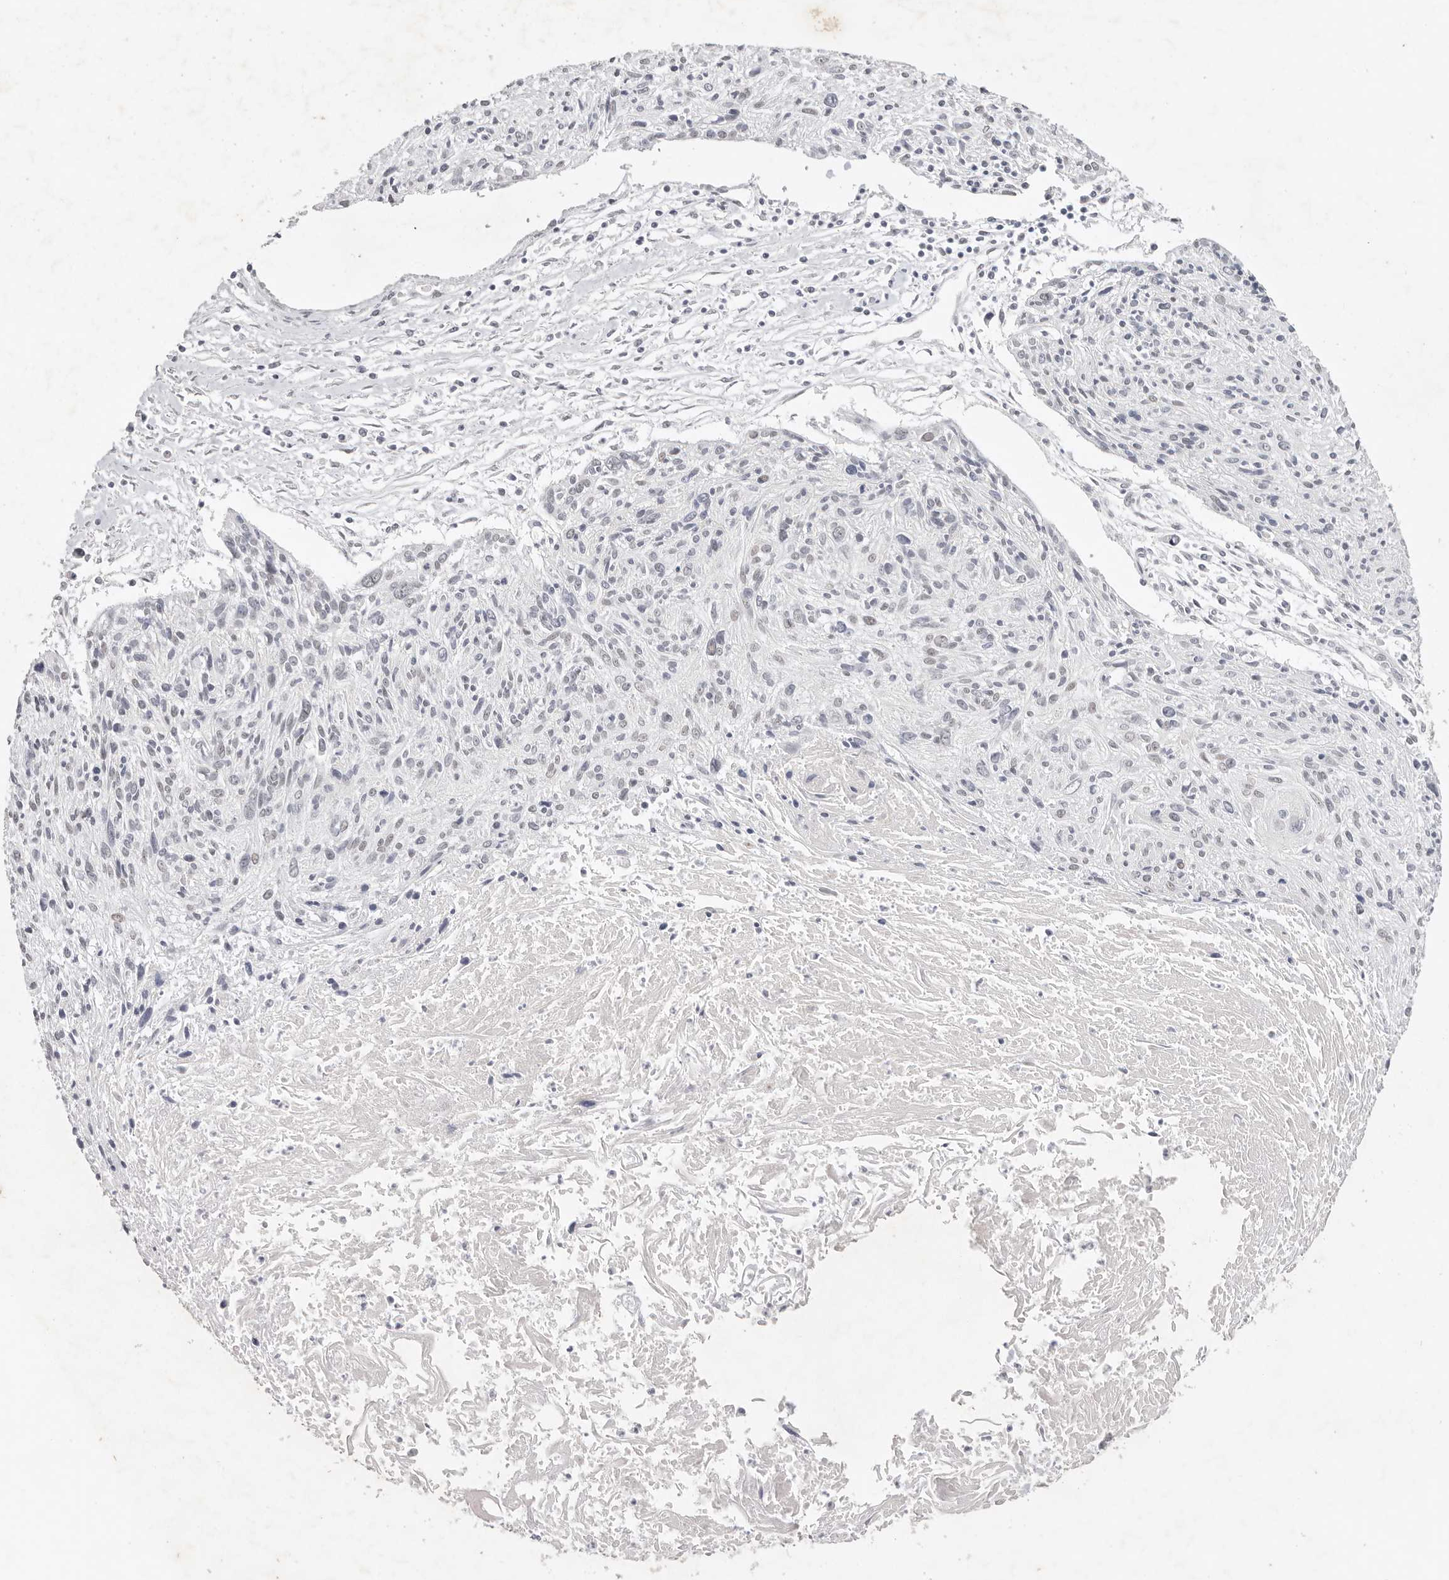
{"staining": {"intensity": "negative", "quantity": "none", "location": "none"}, "tissue": "cervical cancer", "cell_type": "Tumor cells", "image_type": "cancer", "snomed": [{"axis": "morphology", "description": "Squamous cell carcinoma, NOS"}, {"axis": "topography", "description": "Cervix"}], "caption": "The IHC photomicrograph has no significant staining in tumor cells of cervical cancer tissue.", "gene": "LARP7", "patient": {"sex": "female", "age": 51}}